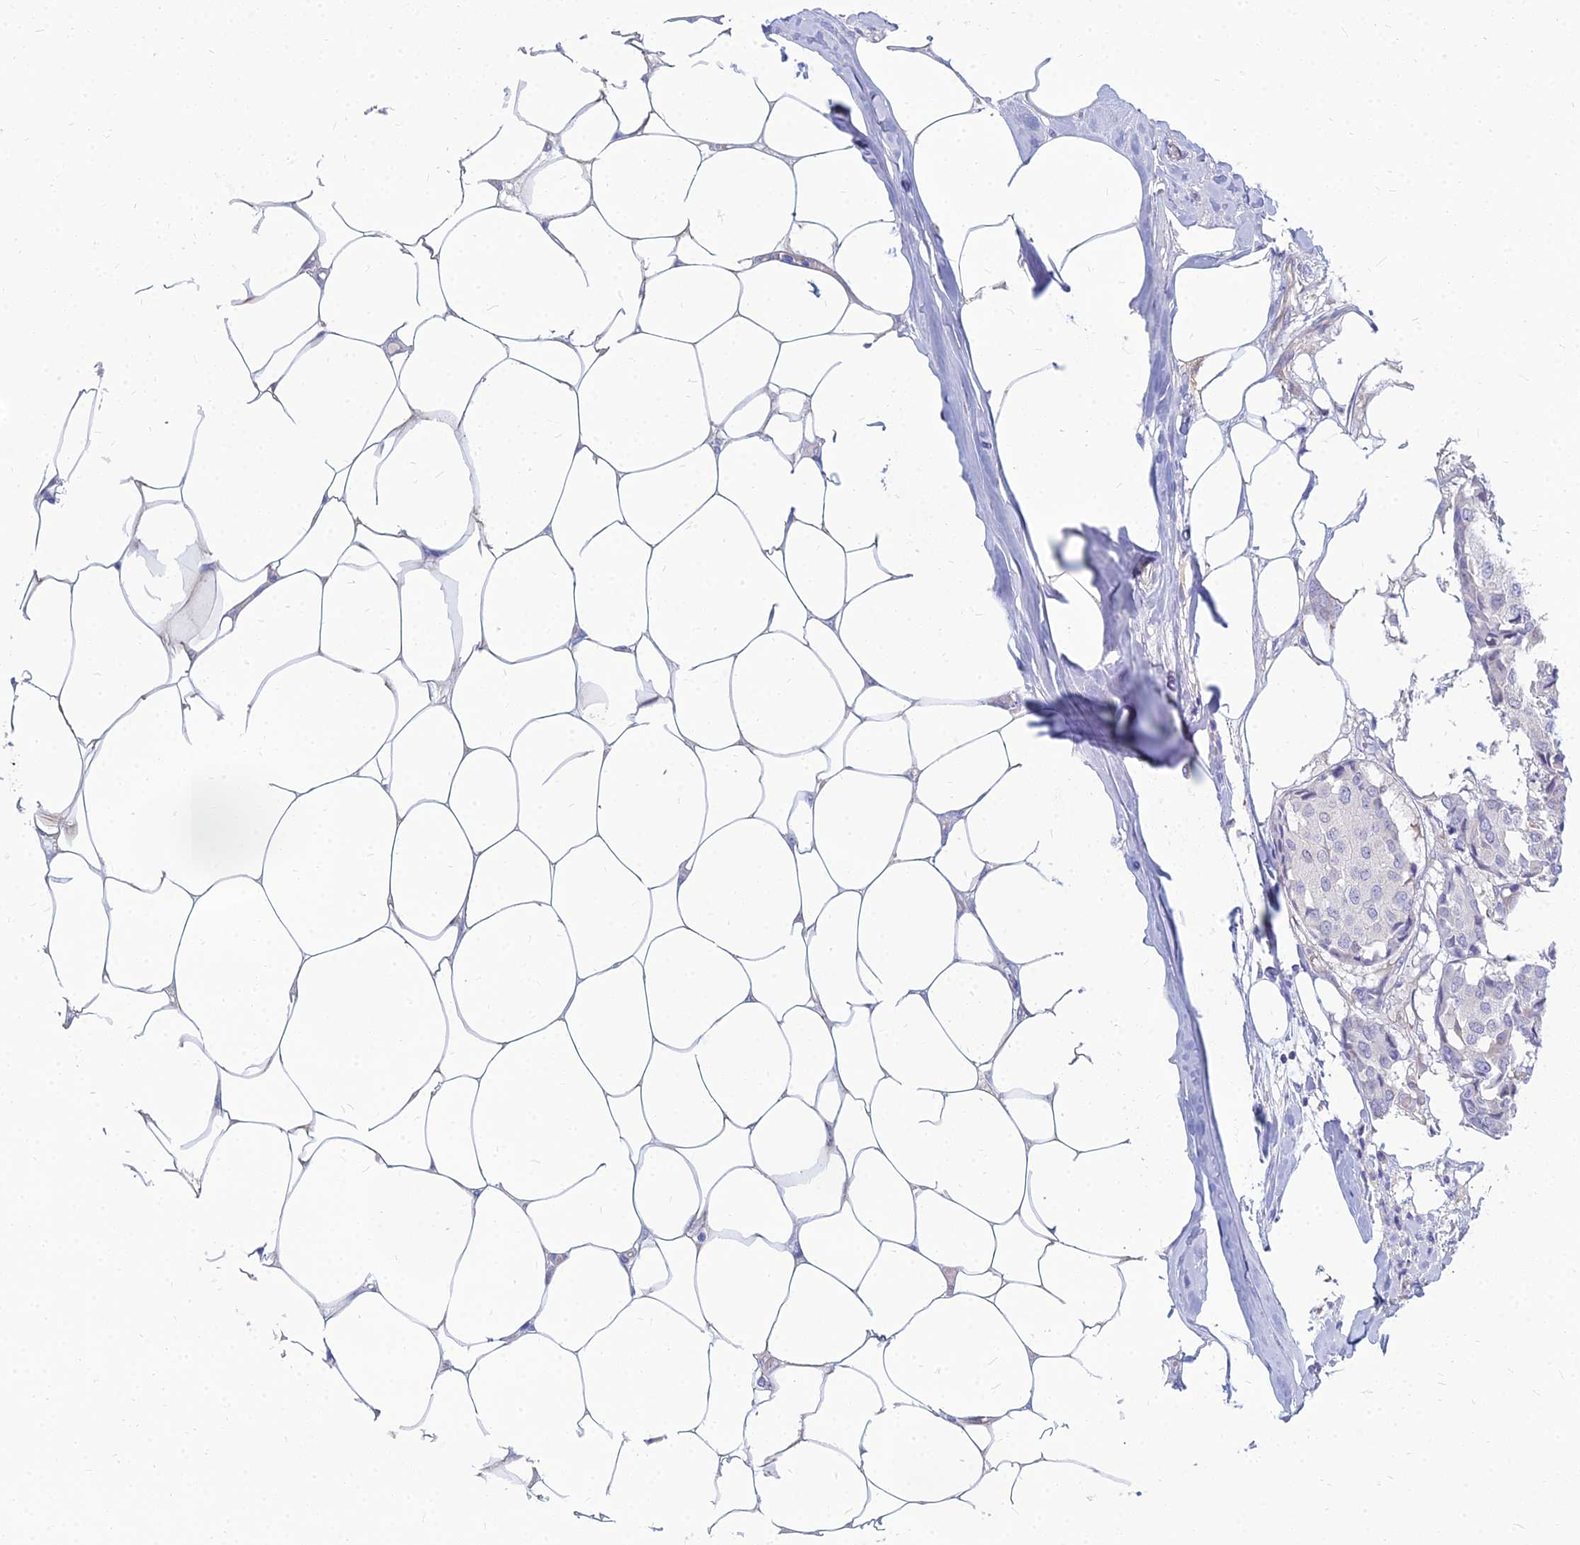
{"staining": {"intensity": "negative", "quantity": "none", "location": "none"}, "tissue": "breast cancer", "cell_type": "Tumor cells", "image_type": "cancer", "snomed": [{"axis": "morphology", "description": "Duct carcinoma"}, {"axis": "topography", "description": "Breast"}], "caption": "This is a micrograph of IHC staining of breast intraductal carcinoma, which shows no positivity in tumor cells. The staining was performed using DAB to visualize the protein expression in brown, while the nuclei were stained in blue with hematoxylin (Magnification: 20x).", "gene": "ZNF552", "patient": {"sex": "female", "age": 75}}